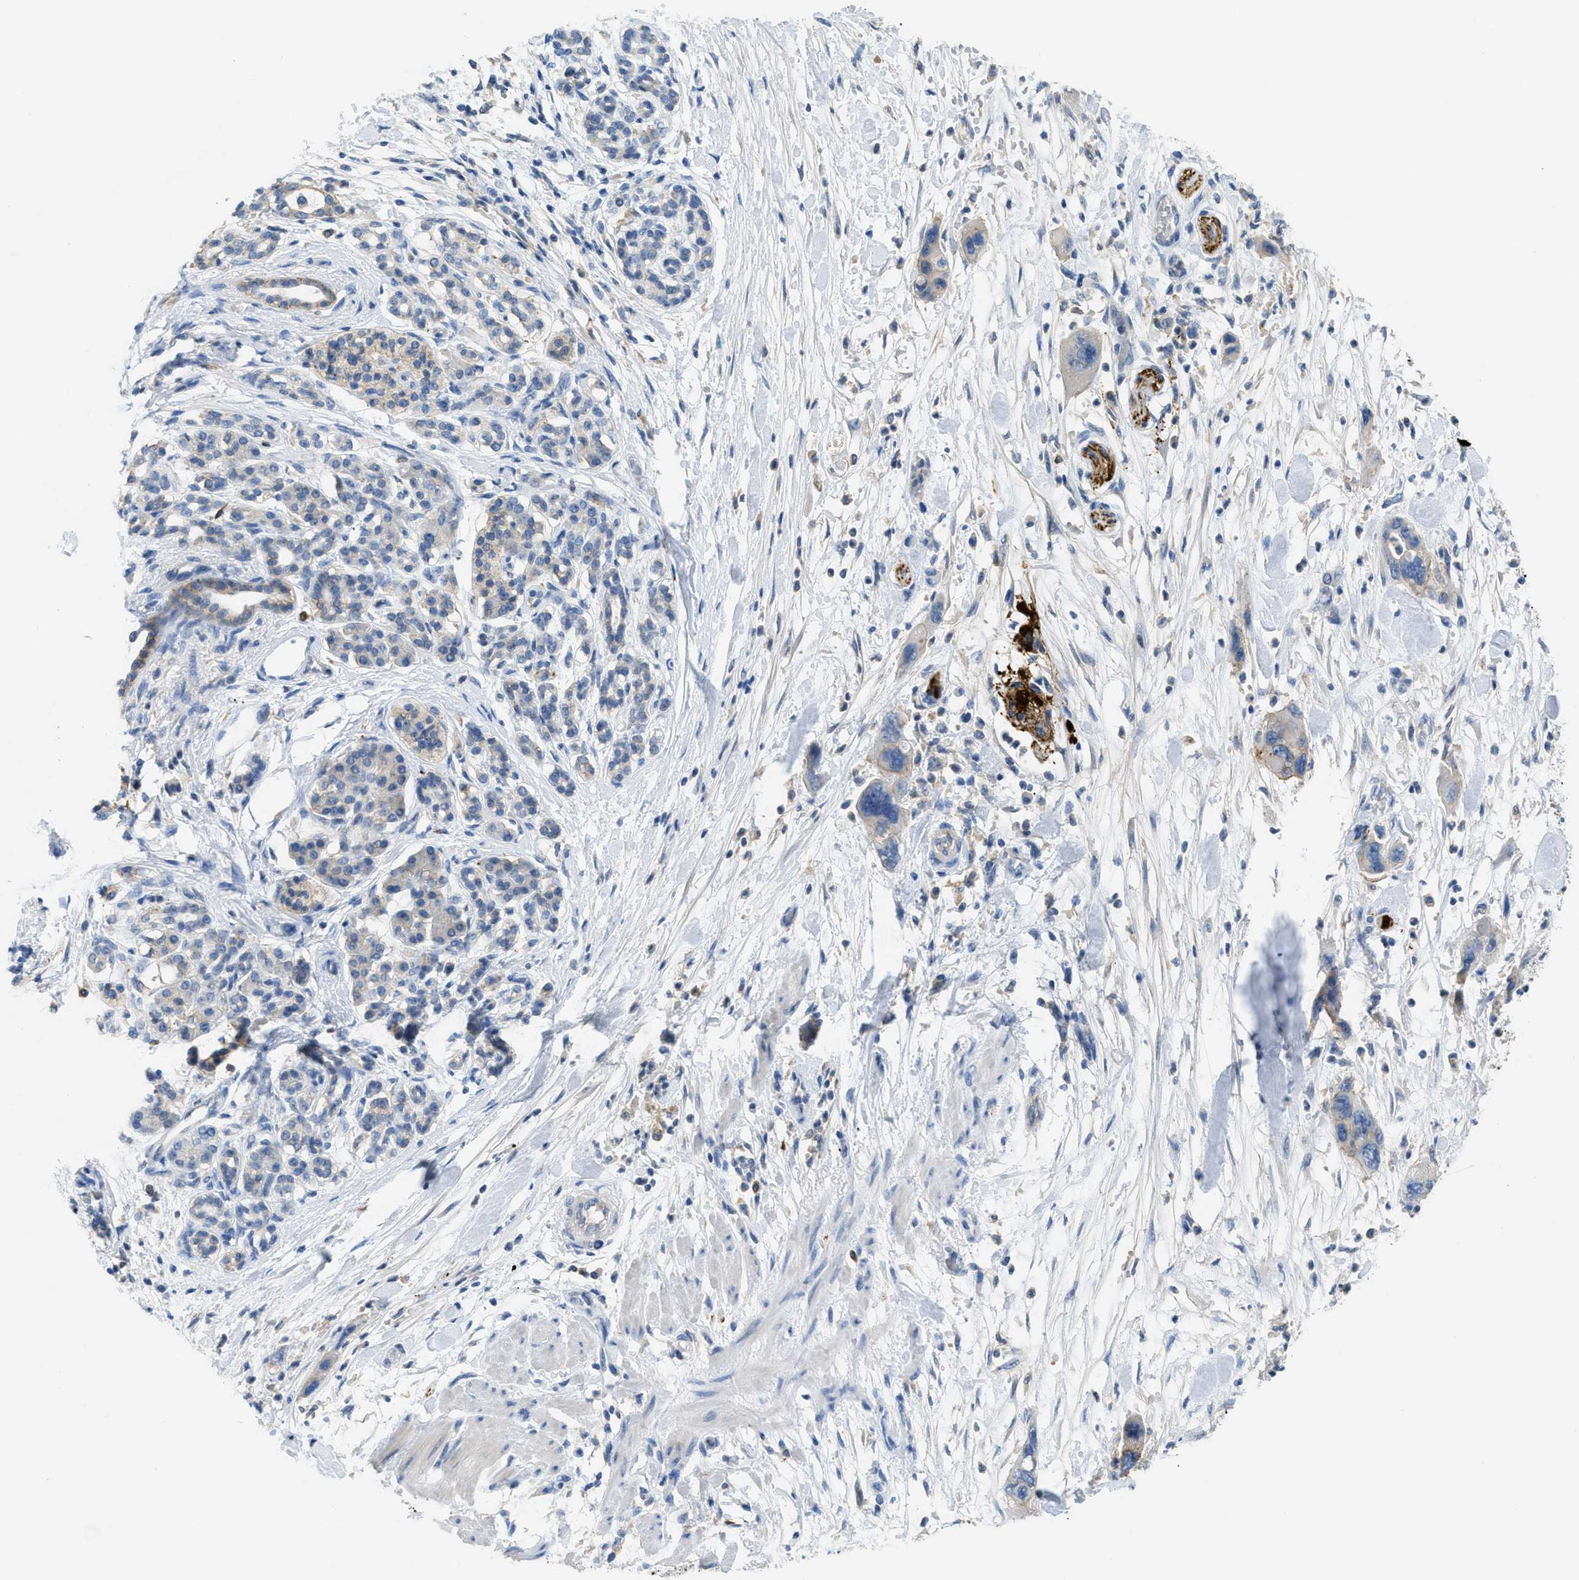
{"staining": {"intensity": "negative", "quantity": "none", "location": "none"}, "tissue": "pancreatic cancer", "cell_type": "Tumor cells", "image_type": "cancer", "snomed": [{"axis": "morphology", "description": "Normal tissue, NOS"}, {"axis": "morphology", "description": "Adenocarcinoma, NOS"}, {"axis": "topography", "description": "Pancreas"}], "caption": "Photomicrograph shows no significant protein staining in tumor cells of pancreatic cancer.", "gene": "CNNM4", "patient": {"sex": "female", "age": 71}}